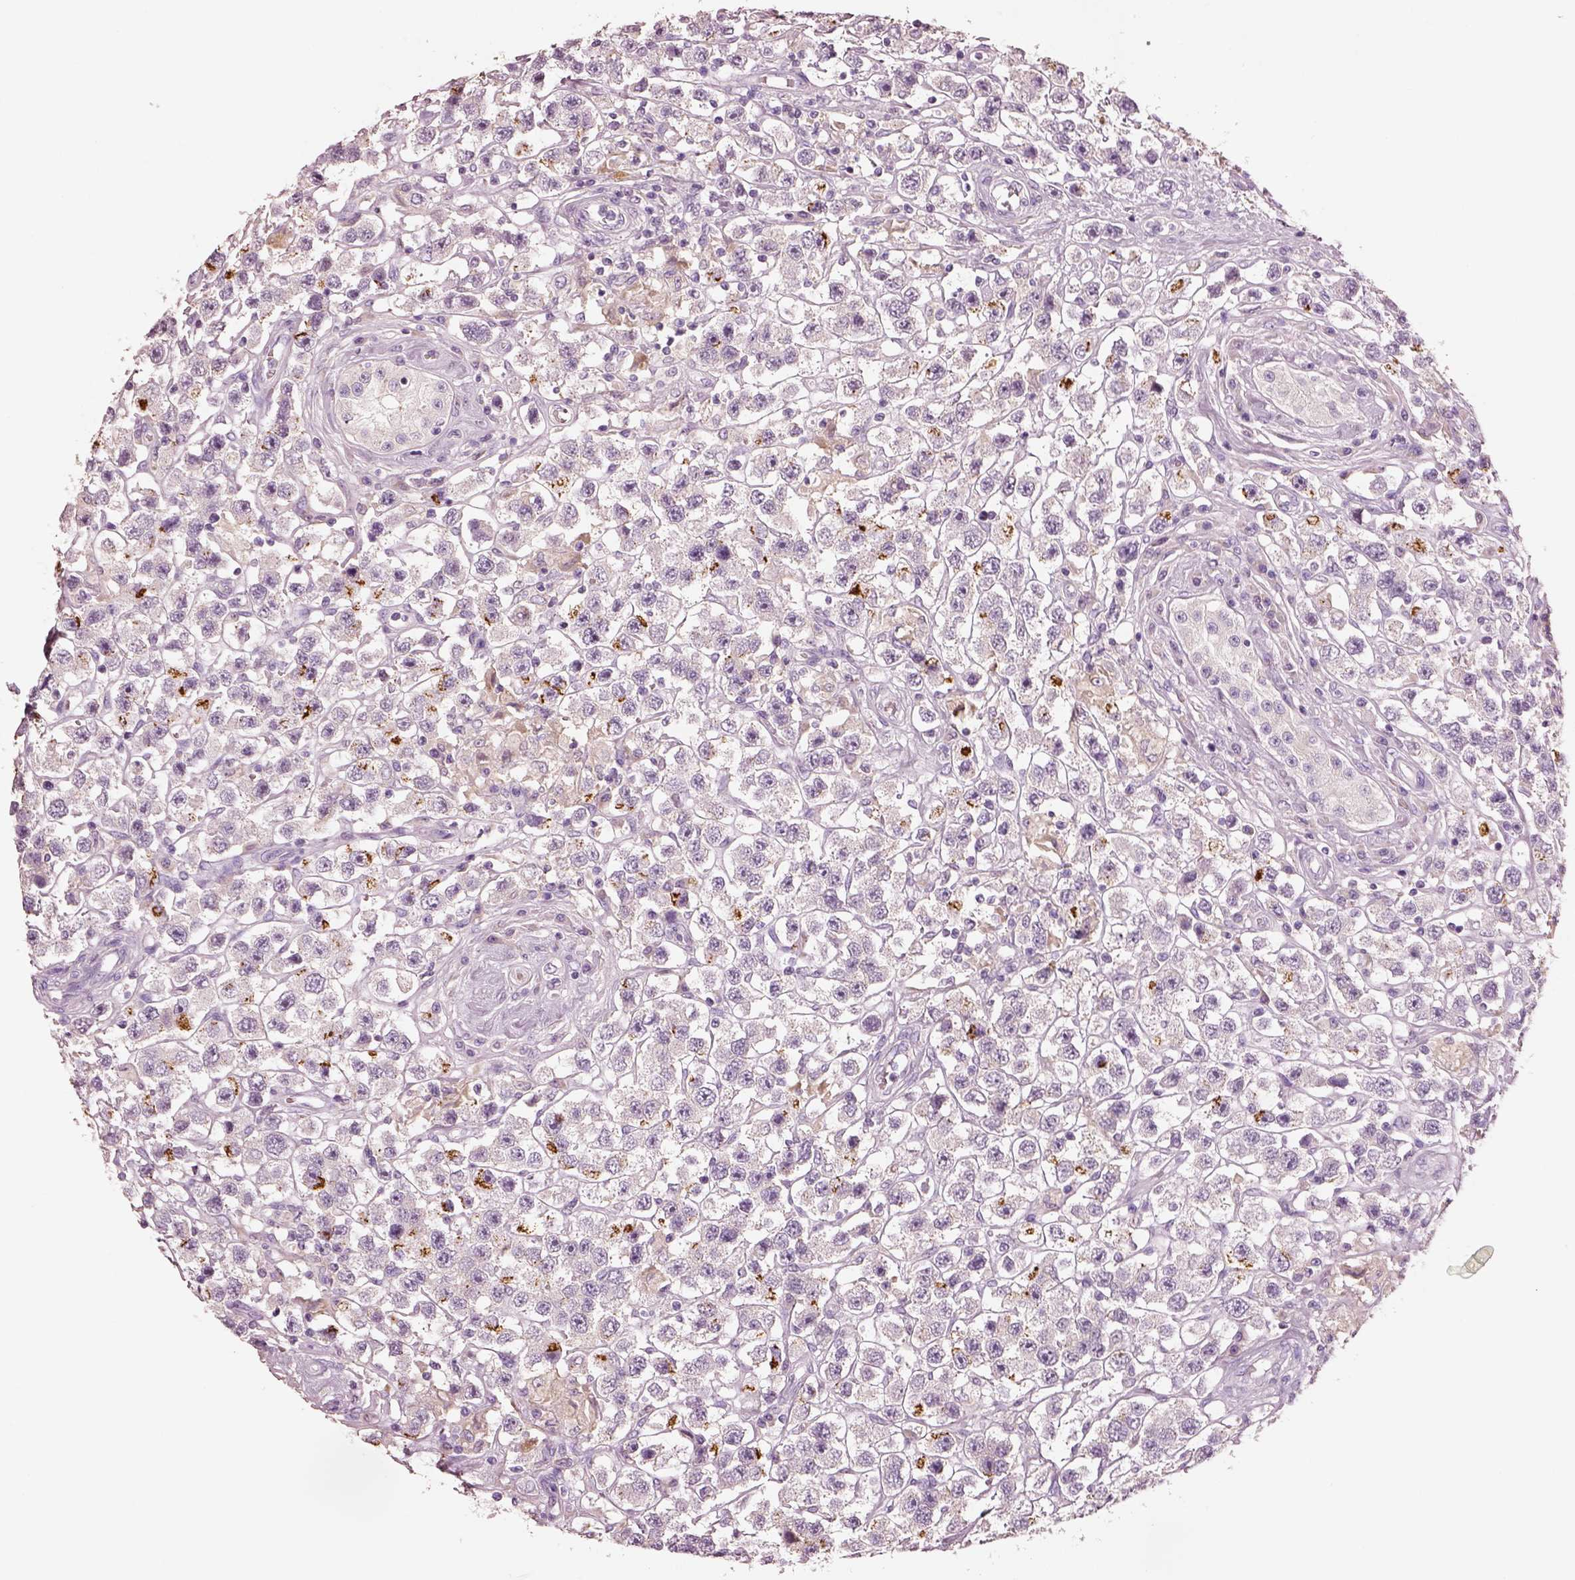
{"staining": {"intensity": "negative", "quantity": "none", "location": "none"}, "tissue": "testis cancer", "cell_type": "Tumor cells", "image_type": "cancer", "snomed": [{"axis": "morphology", "description": "Seminoma, NOS"}, {"axis": "topography", "description": "Testis"}], "caption": "Tumor cells are negative for protein expression in human seminoma (testis).", "gene": "ELSPBP1", "patient": {"sex": "male", "age": 45}}